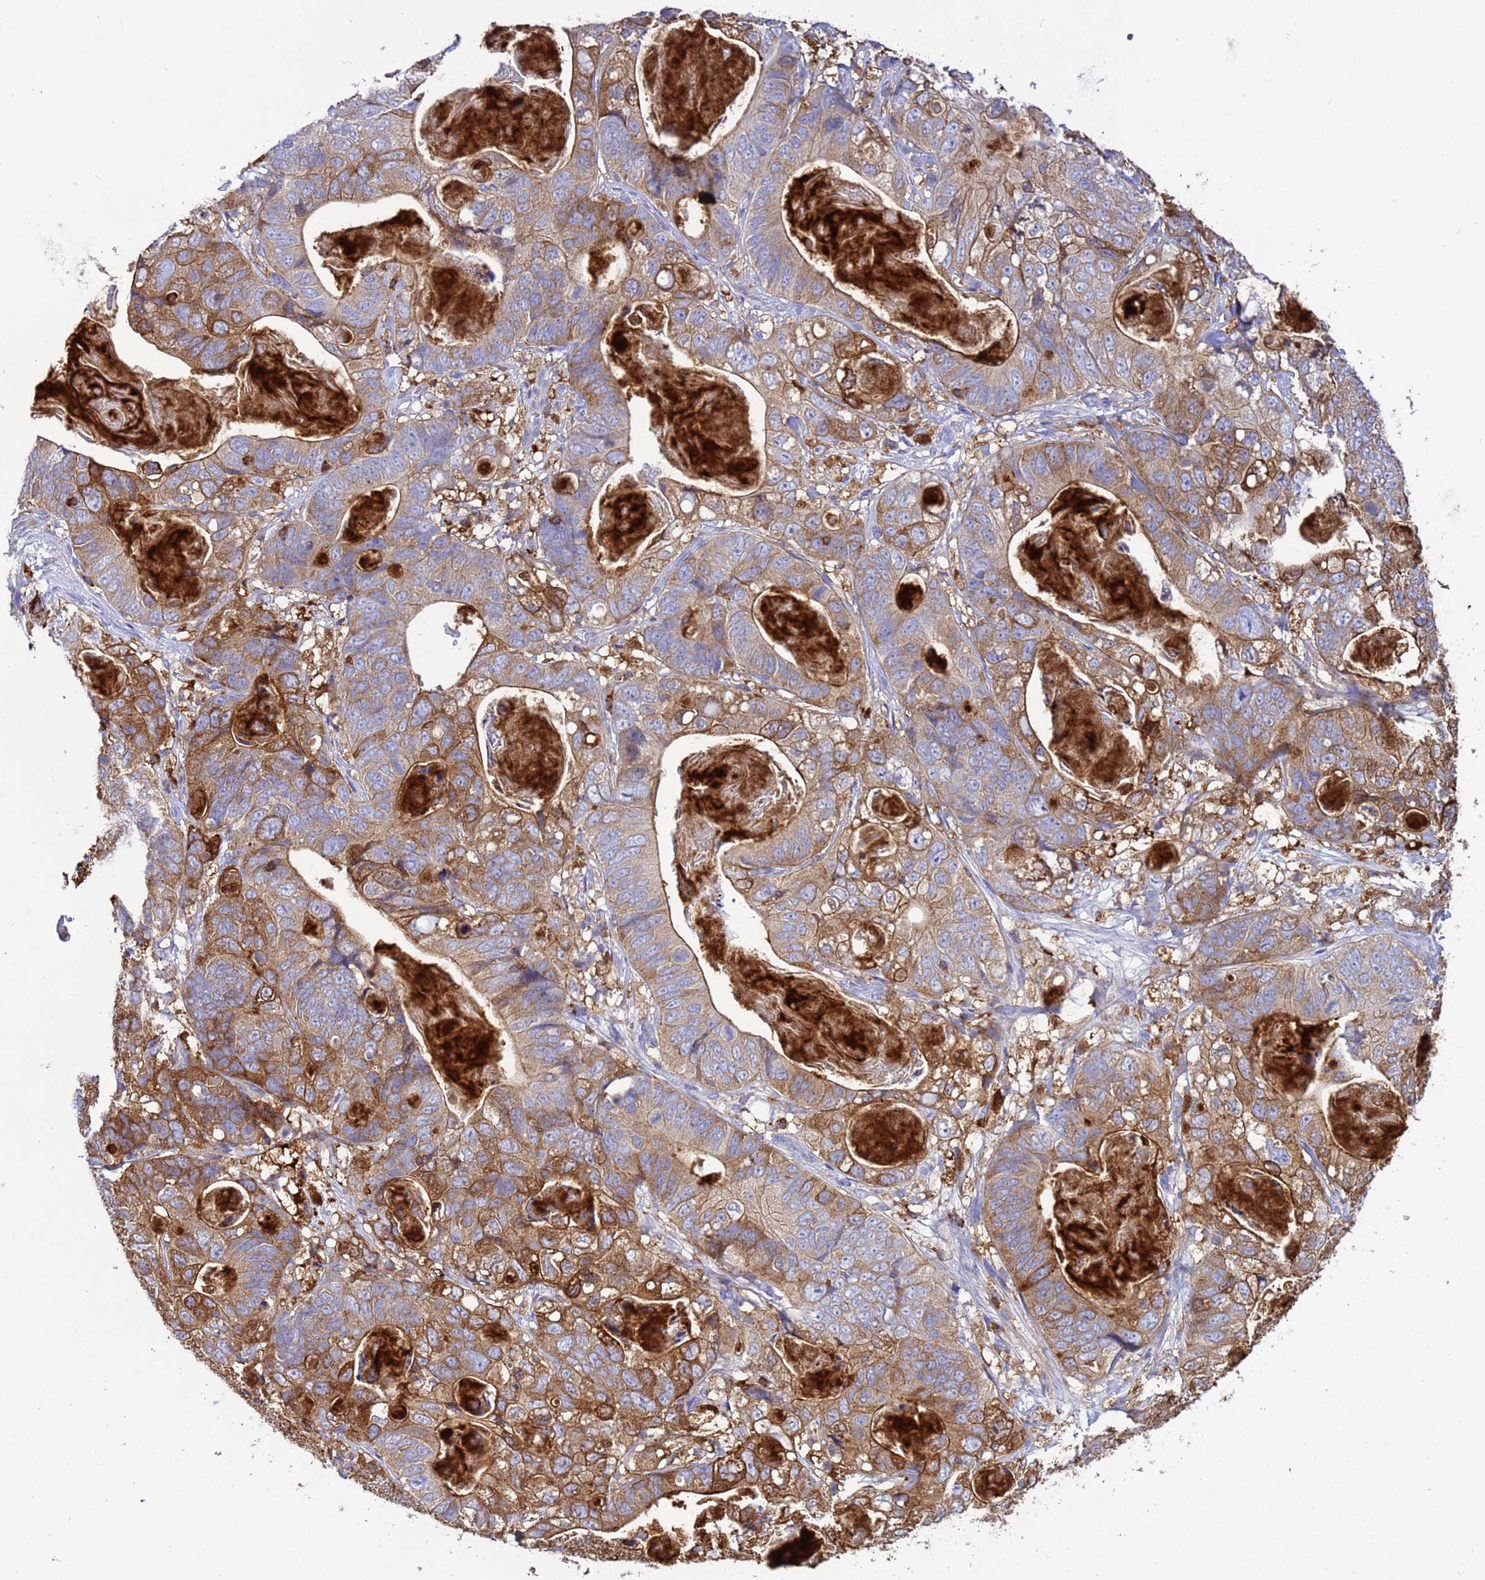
{"staining": {"intensity": "moderate", "quantity": ">75%", "location": "cytoplasmic/membranous"}, "tissue": "stomach cancer", "cell_type": "Tumor cells", "image_type": "cancer", "snomed": [{"axis": "morphology", "description": "Normal tissue, NOS"}, {"axis": "morphology", "description": "Adenocarcinoma, NOS"}, {"axis": "topography", "description": "Stomach"}], "caption": "Human adenocarcinoma (stomach) stained with a brown dye reveals moderate cytoplasmic/membranous positive expression in approximately >75% of tumor cells.", "gene": "EZR", "patient": {"sex": "female", "age": 89}}